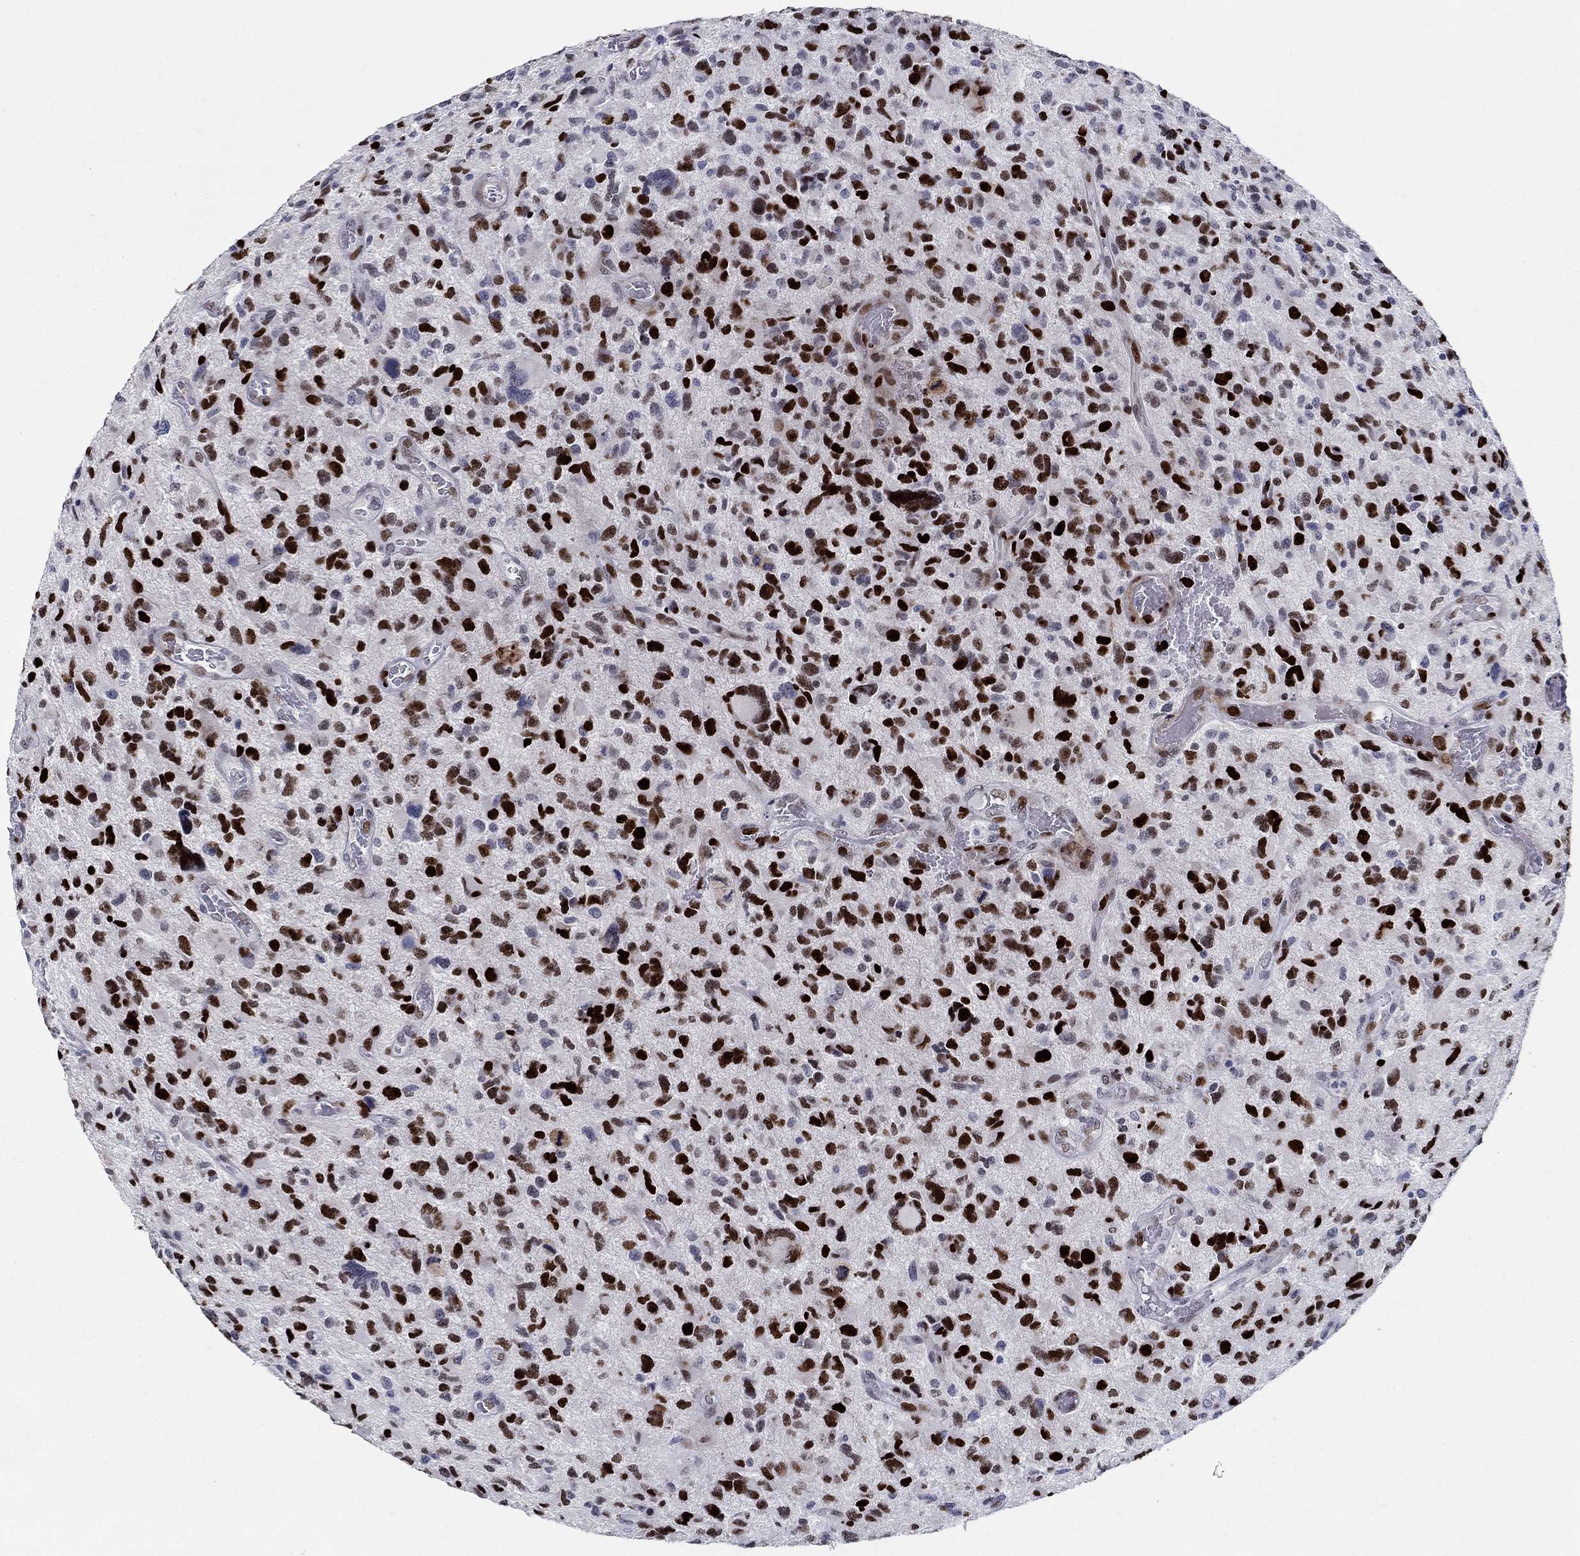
{"staining": {"intensity": "strong", "quantity": "25%-75%", "location": "nuclear"}, "tissue": "glioma", "cell_type": "Tumor cells", "image_type": "cancer", "snomed": [{"axis": "morphology", "description": "Glioma, malignant, NOS"}, {"axis": "morphology", "description": "Glioma, malignant, High grade"}, {"axis": "topography", "description": "Brain"}], "caption": "A brown stain shows strong nuclear staining of a protein in human glioma tumor cells.", "gene": "RAPGEF5", "patient": {"sex": "female", "age": 71}}